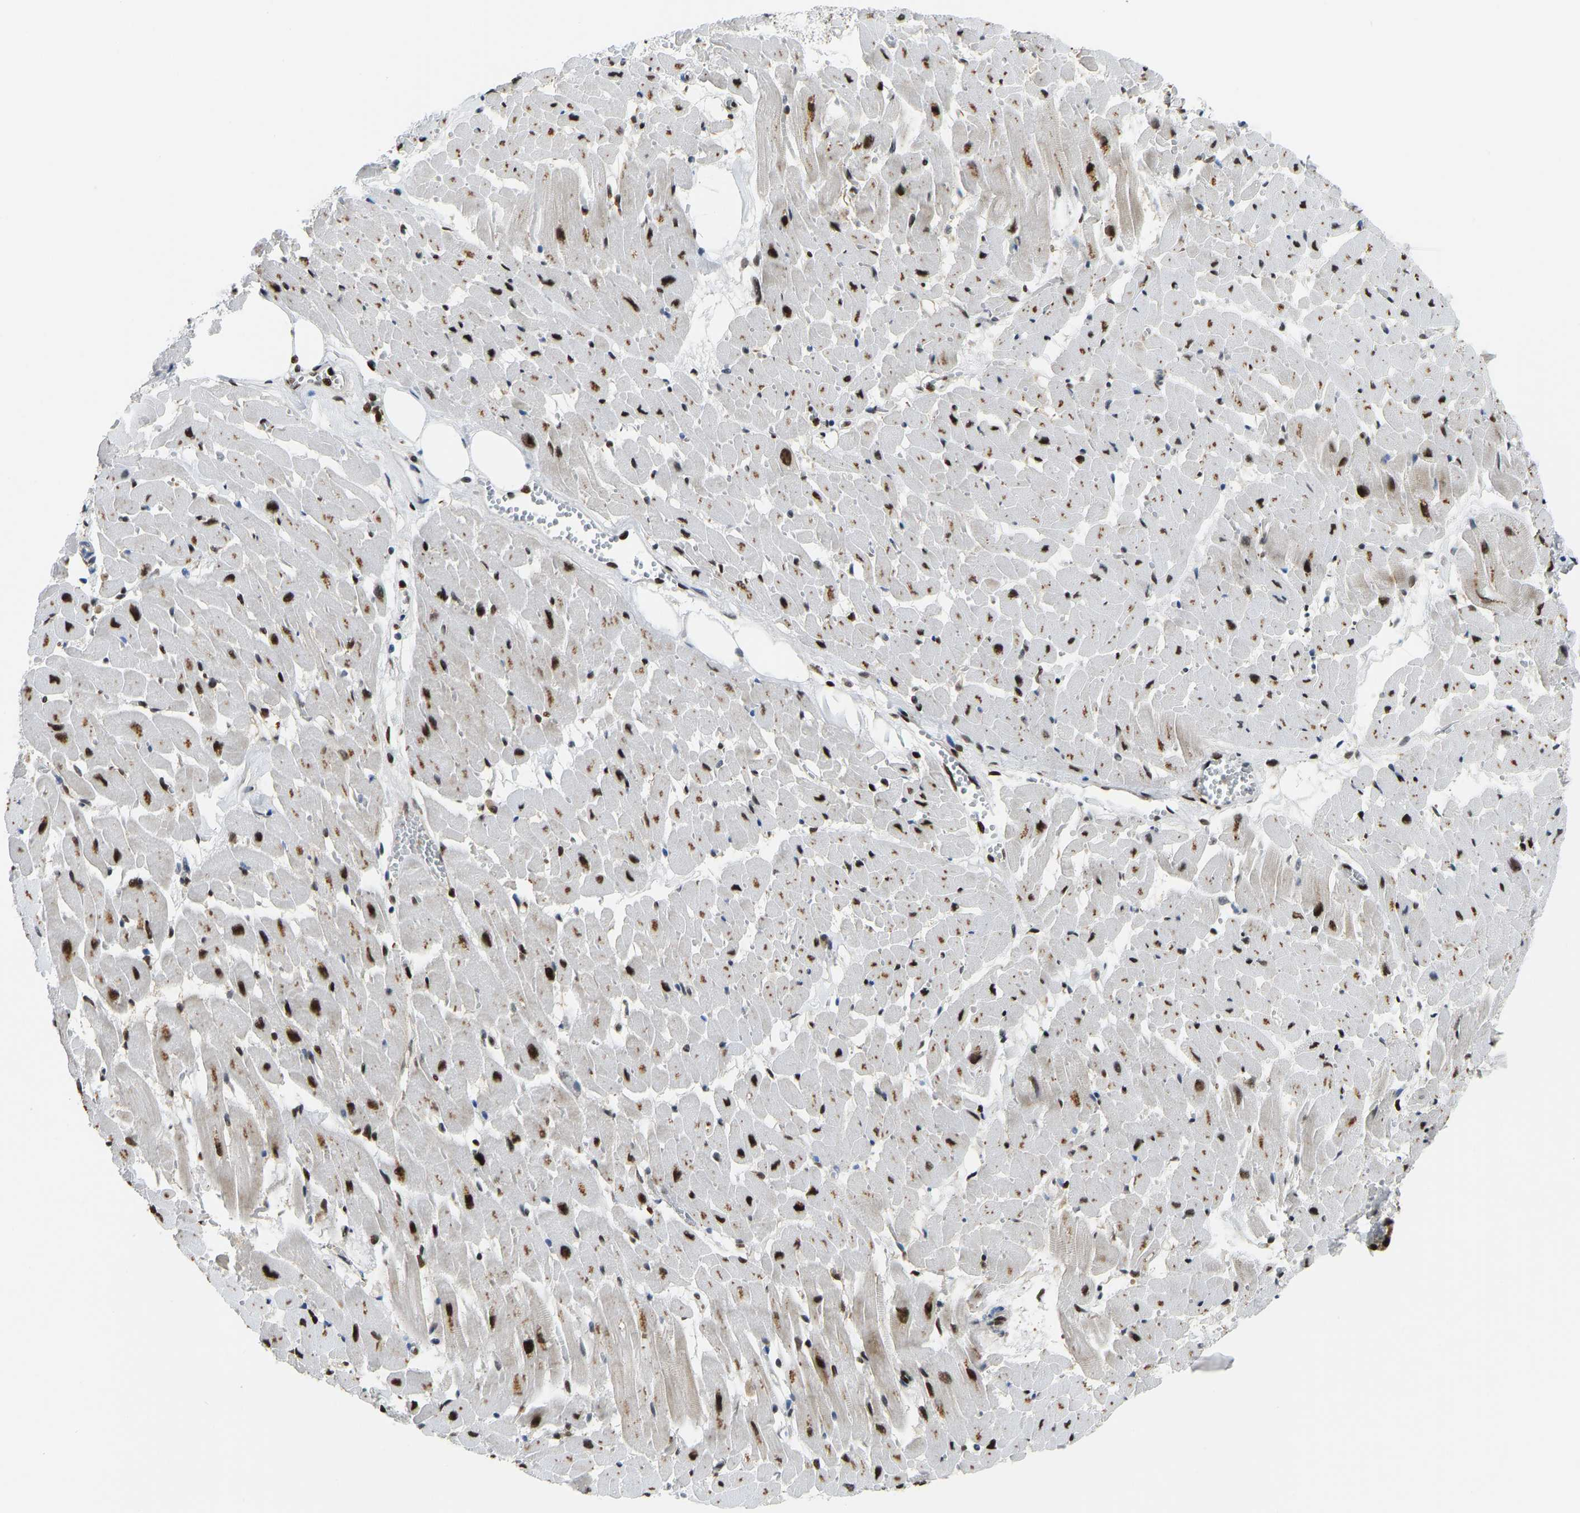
{"staining": {"intensity": "strong", "quantity": "25%-75%", "location": "cytoplasmic/membranous,nuclear"}, "tissue": "heart muscle", "cell_type": "Cardiomyocytes", "image_type": "normal", "snomed": [{"axis": "morphology", "description": "Normal tissue, NOS"}, {"axis": "topography", "description": "Heart"}], "caption": "Brown immunohistochemical staining in unremarkable heart muscle reveals strong cytoplasmic/membranous,nuclear expression in approximately 25%-75% of cardiomyocytes.", "gene": "FOXK1", "patient": {"sex": "female", "age": 19}}